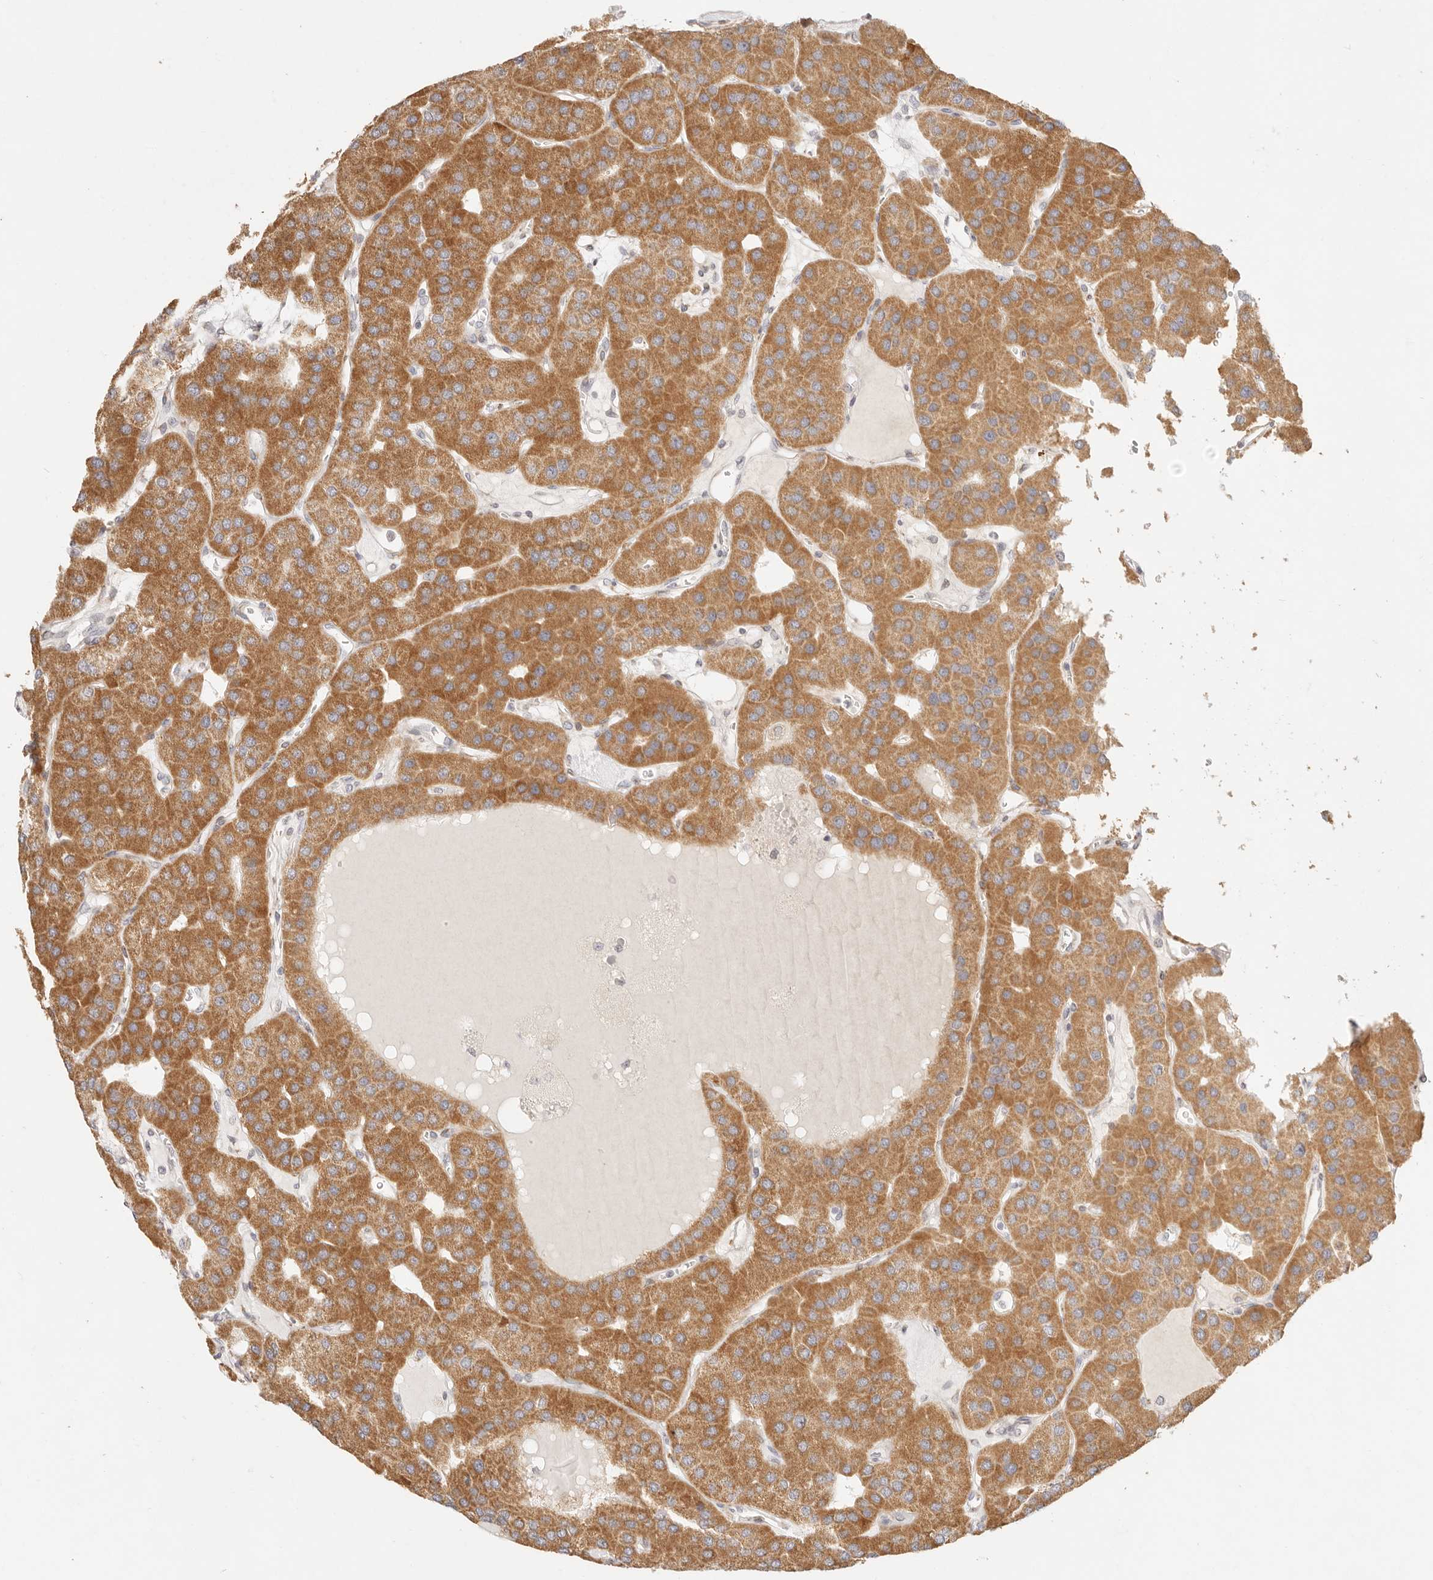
{"staining": {"intensity": "moderate", "quantity": "25%-75%", "location": "cytoplasmic/membranous"}, "tissue": "parathyroid gland", "cell_type": "Glandular cells", "image_type": "normal", "snomed": [{"axis": "morphology", "description": "Normal tissue, NOS"}, {"axis": "morphology", "description": "Adenoma, NOS"}, {"axis": "topography", "description": "Parathyroid gland"}], "caption": "Brown immunohistochemical staining in benign parathyroid gland exhibits moderate cytoplasmic/membranous expression in about 25%-75% of glandular cells. (DAB (3,3'-diaminobenzidine) IHC, brown staining for protein, blue staining for nuclei).", "gene": "GPR156", "patient": {"sex": "female", "age": 86}}